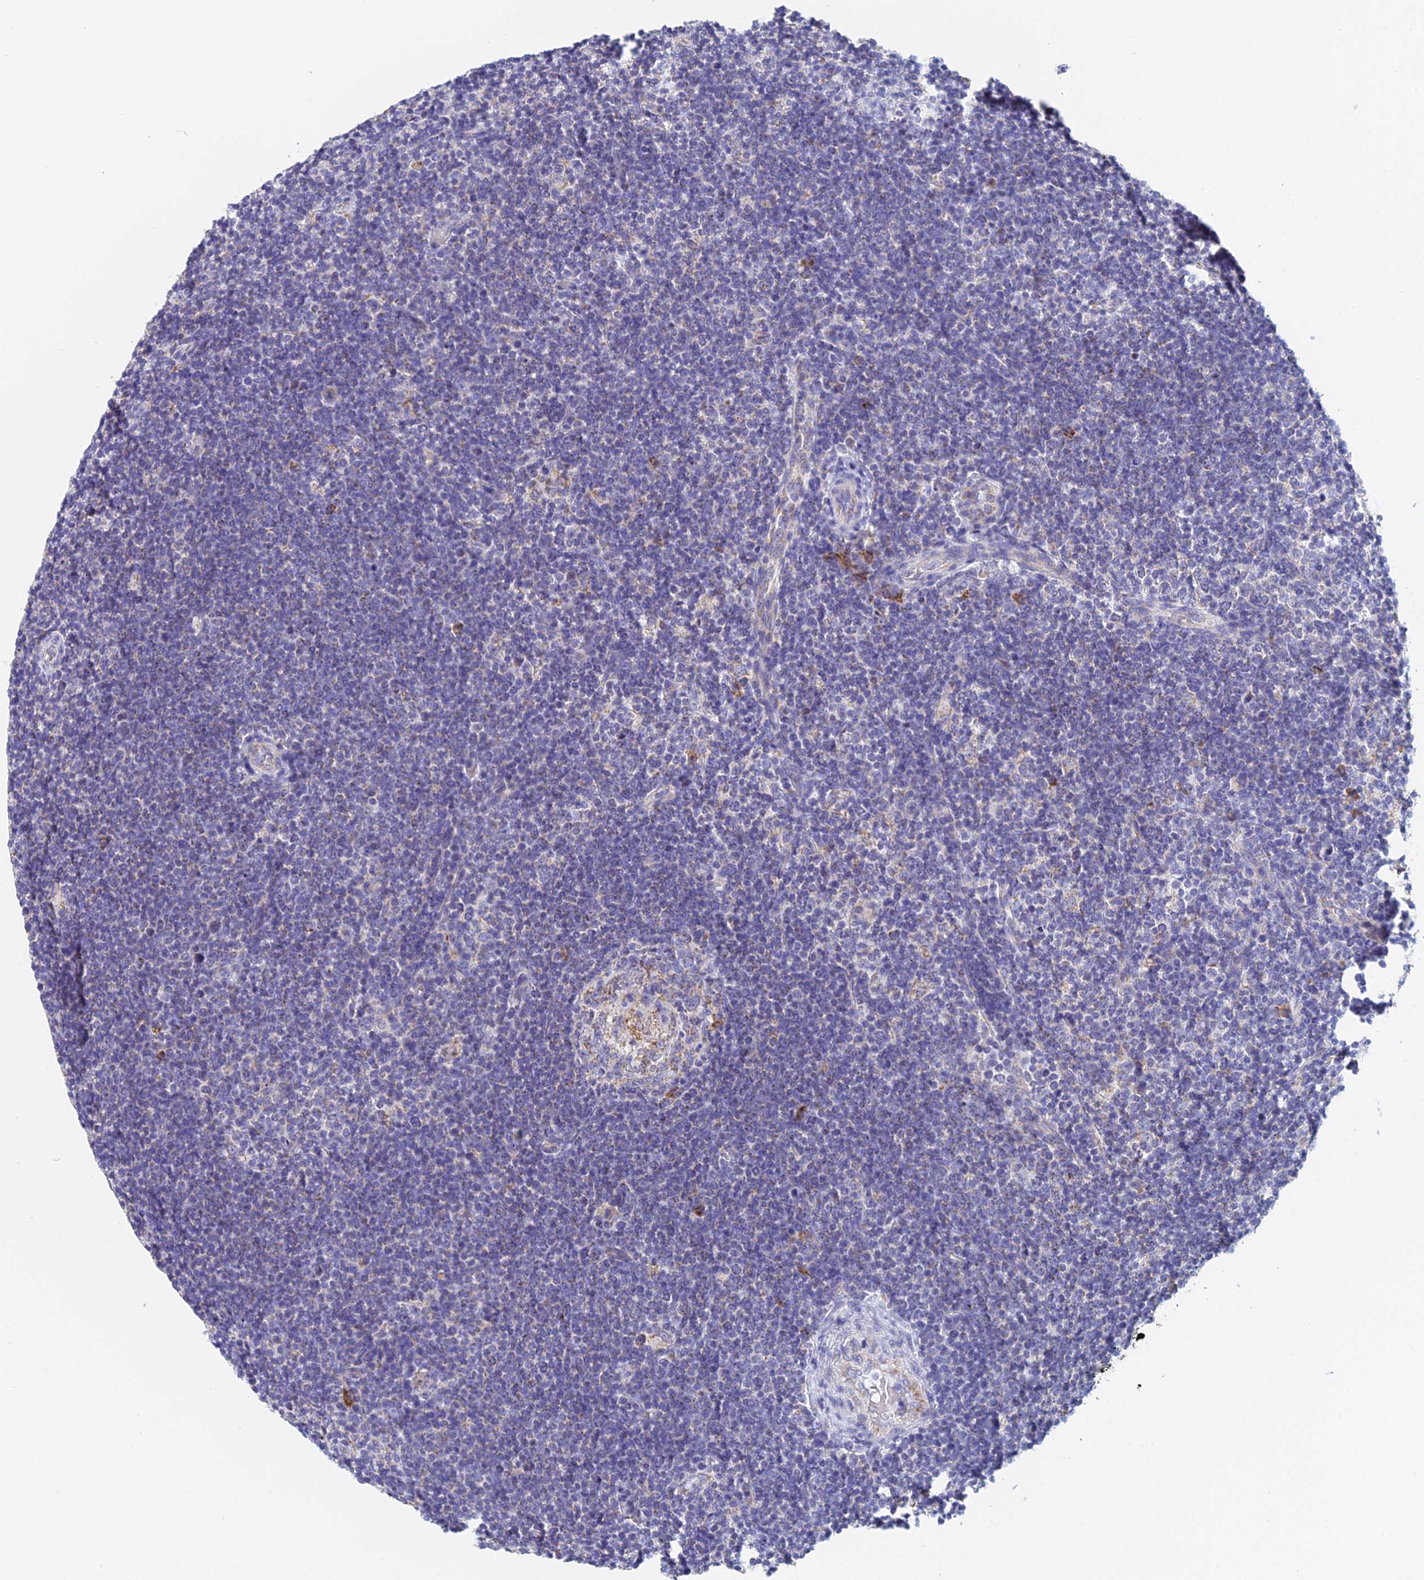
{"staining": {"intensity": "weak", "quantity": "25%-75%", "location": "cytoplasmic/membranous"}, "tissue": "lymphoma", "cell_type": "Tumor cells", "image_type": "cancer", "snomed": [{"axis": "morphology", "description": "Hodgkin's disease, NOS"}, {"axis": "topography", "description": "Lymph node"}], "caption": "A photomicrograph of human lymphoma stained for a protein shows weak cytoplasmic/membranous brown staining in tumor cells.", "gene": "CRACR2B", "patient": {"sex": "female", "age": 57}}